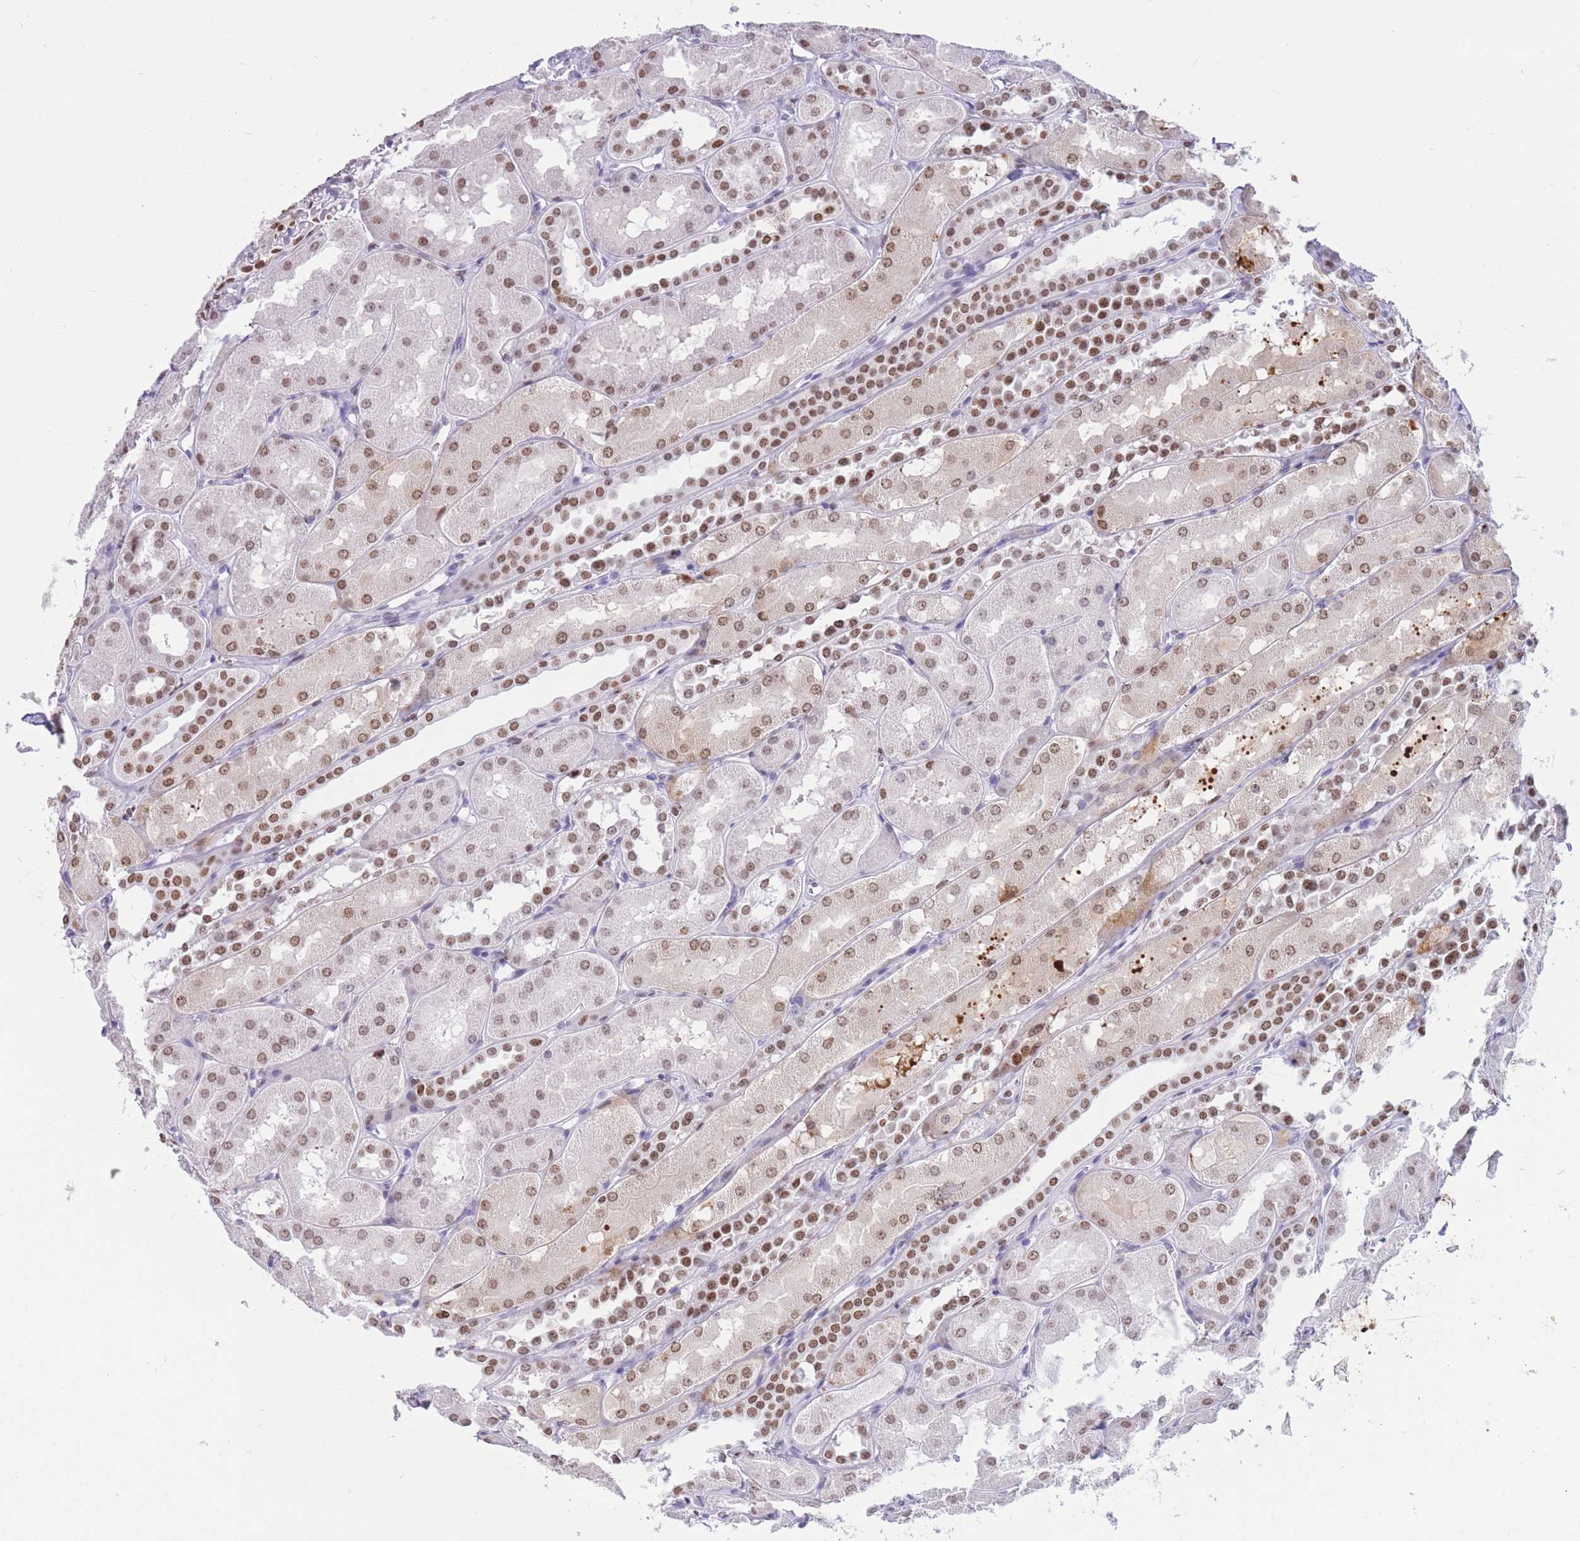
{"staining": {"intensity": "moderate", "quantity": "<25%", "location": "nuclear"}, "tissue": "kidney", "cell_type": "Cells in glomeruli", "image_type": "normal", "snomed": [{"axis": "morphology", "description": "Normal tissue, NOS"}, {"axis": "topography", "description": "Kidney"}, {"axis": "topography", "description": "Urinary bladder"}], "caption": "Approximately <25% of cells in glomeruli in normal kidney reveal moderate nuclear protein staining as visualized by brown immunohistochemical staining.", "gene": "HMGN1", "patient": {"sex": "male", "age": 16}}